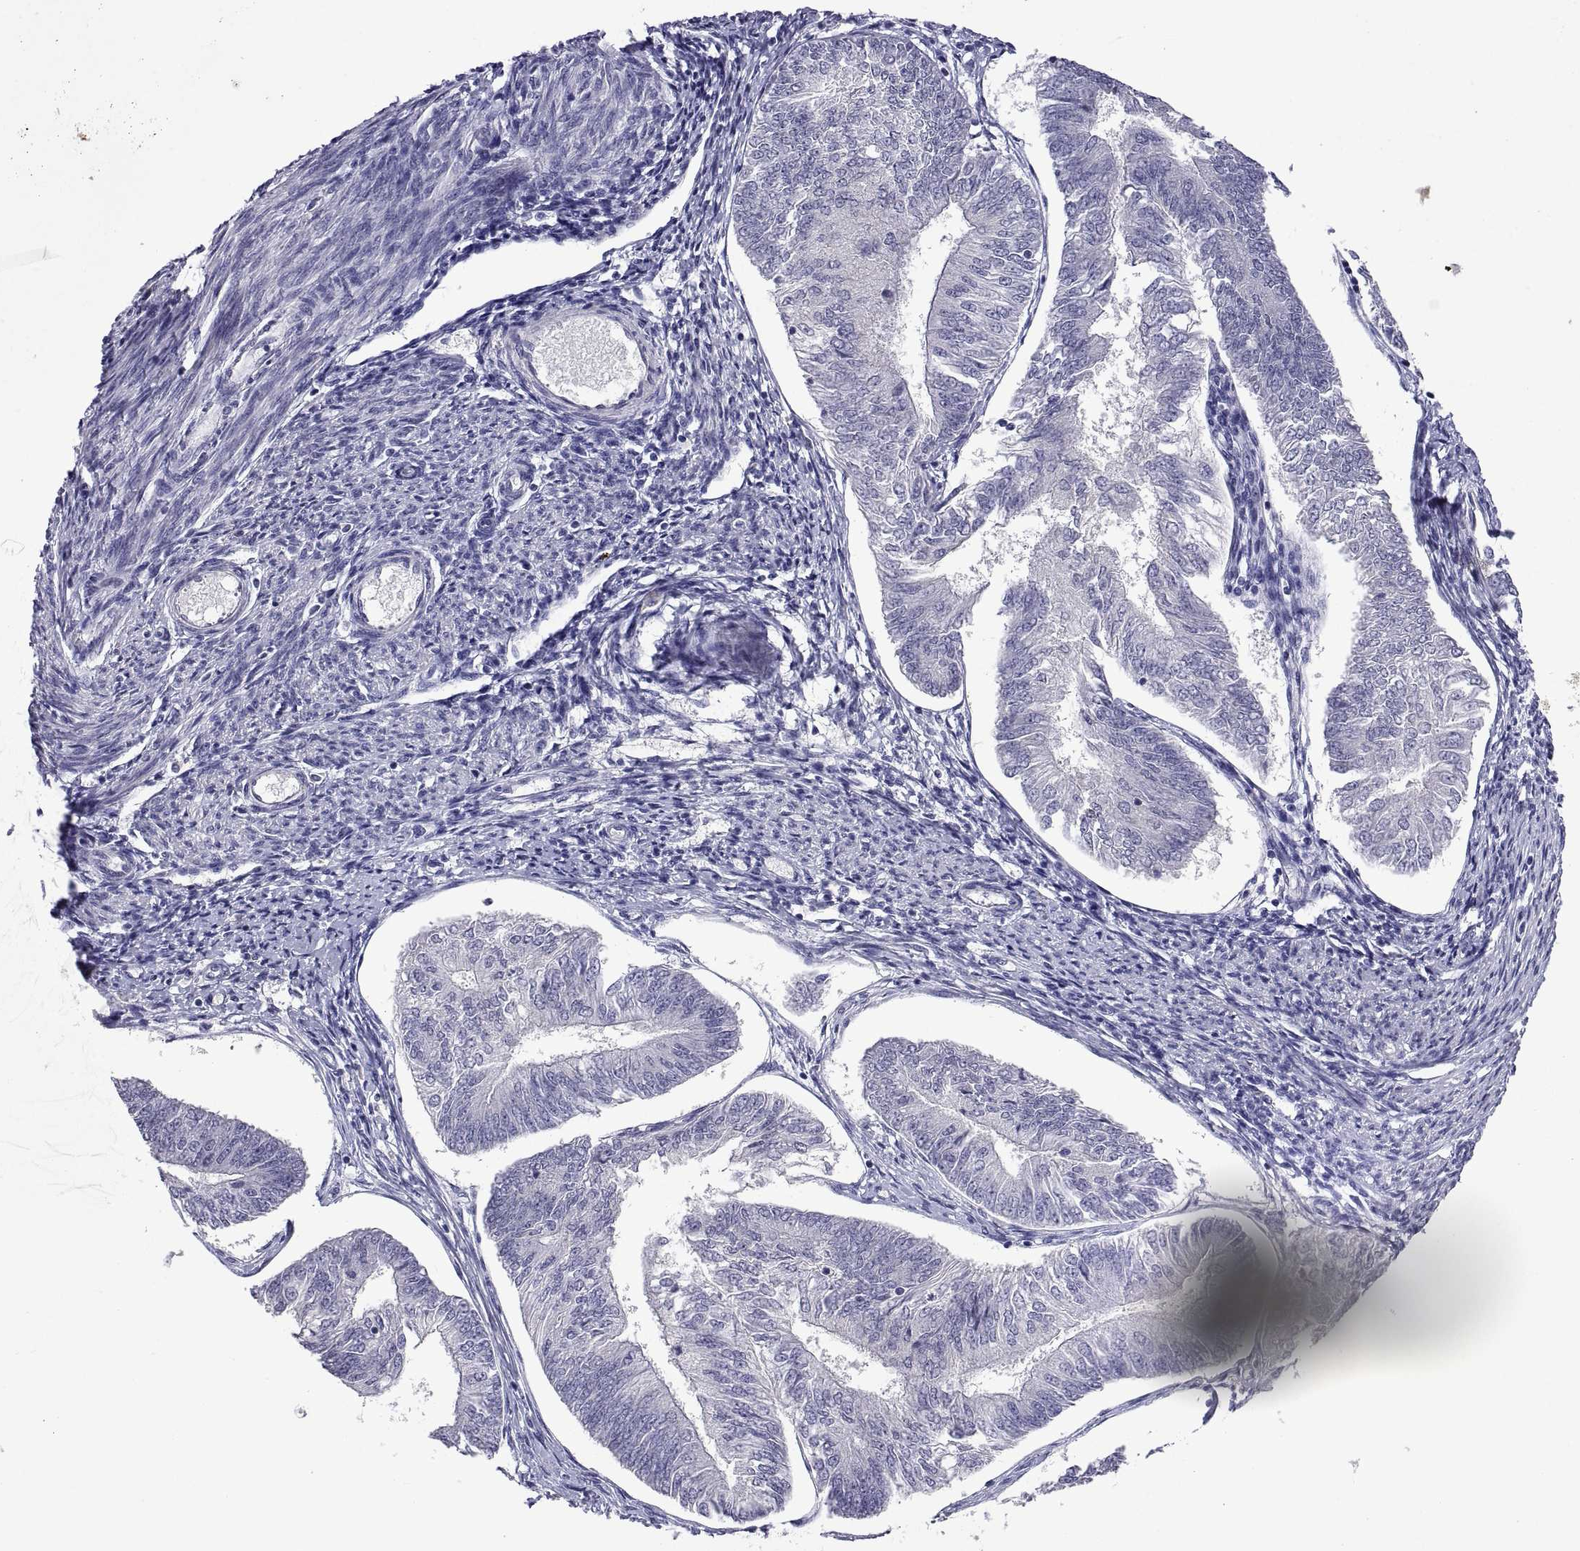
{"staining": {"intensity": "negative", "quantity": "none", "location": "none"}, "tissue": "endometrial cancer", "cell_type": "Tumor cells", "image_type": "cancer", "snomed": [{"axis": "morphology", "description": "Adenocarcinoma, NOS"}, {"axis": "topography", "description": "Endometrium"}], "caption": "DAB (3,3'-diaminobenzidine) immunohistochemical staining of endometrial cancer reveals no significant positivity in tumor cells. Nuclei are stained in blue.", "gene": "MS4A1", "patient": {"sex": "female", "age": 58}}